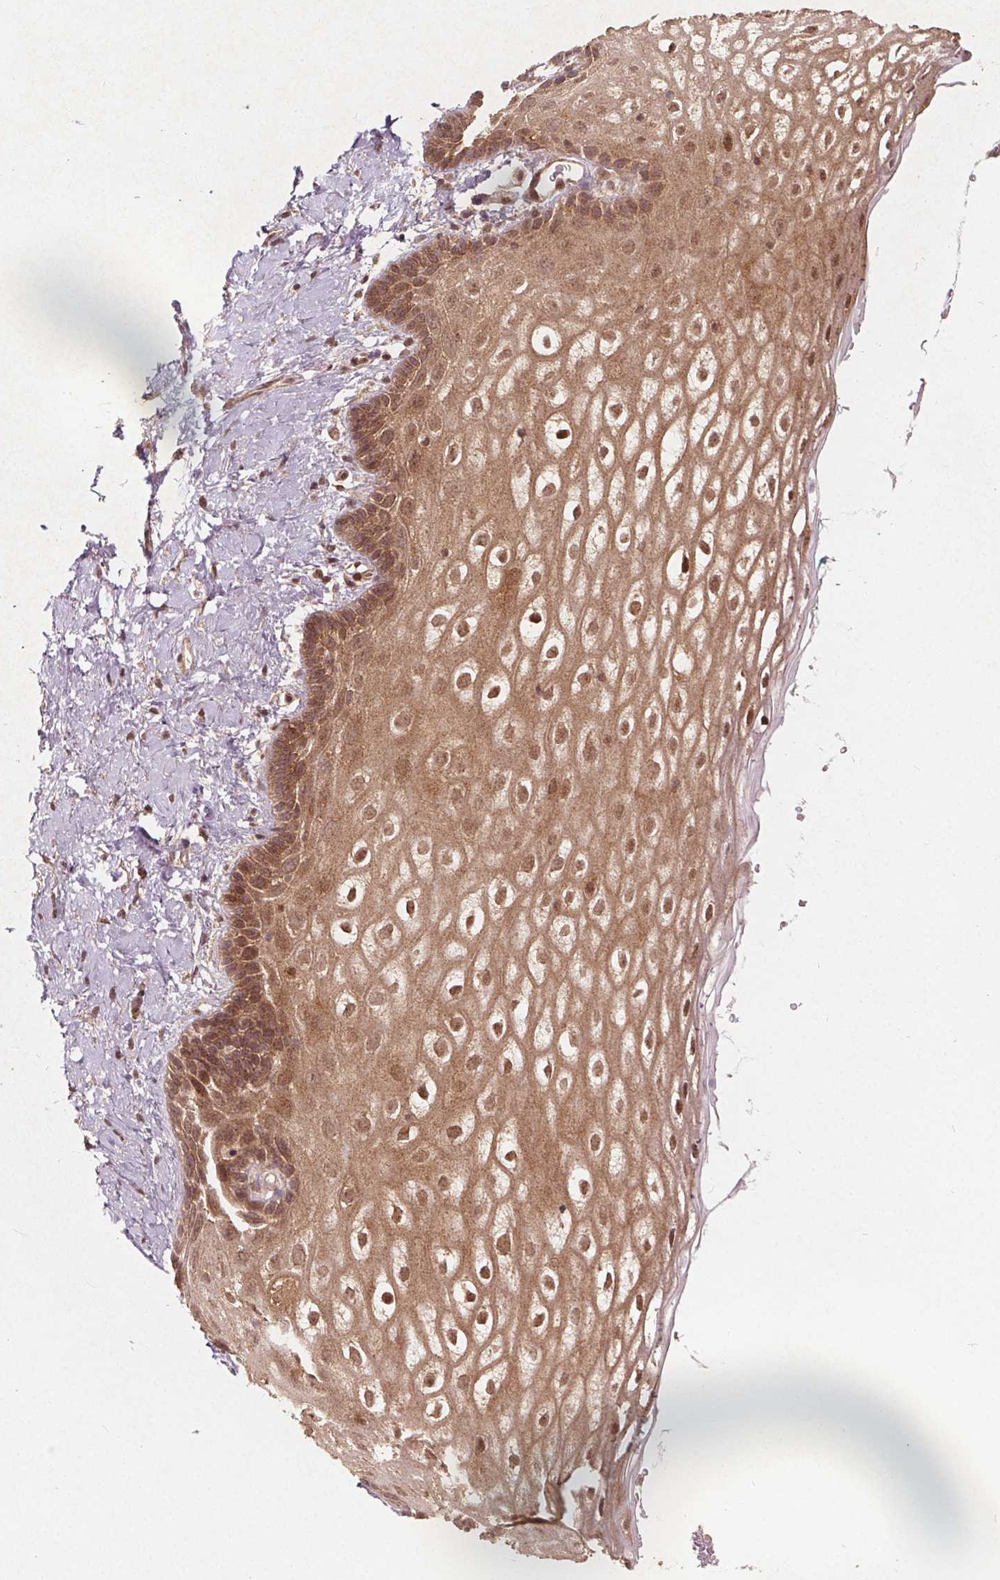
{"staining": {"intensity": "moderate", "quantity": ">75%", "location": "cytoplasmic/membranous,nuclear"}, "tissue": "vagina", "cell_type": "Squamous epithelial cells", "image_type": "normal", "snomed": [{"axis": "morphology", "description": "Normal tissue, NOS"}, {"axis": "morphology", "description": "Adenocarcinoma, NOS"}, {"axis": "topography", "description": "Rectum"}, {"axis": "topography", "description": "Vagina"}, {"axis": "topography", "description": "Peripheral nerve tissue"}], "caption": "Immunohistochemical staining of normal human vagina demonstrates medium levels of moderate cytoplasmic/membranous,nuclear positivity in about >75% of squamous epithelial cells.", "gene": "PPP1CB", "patient": {"sex": "female", "age": 71}}